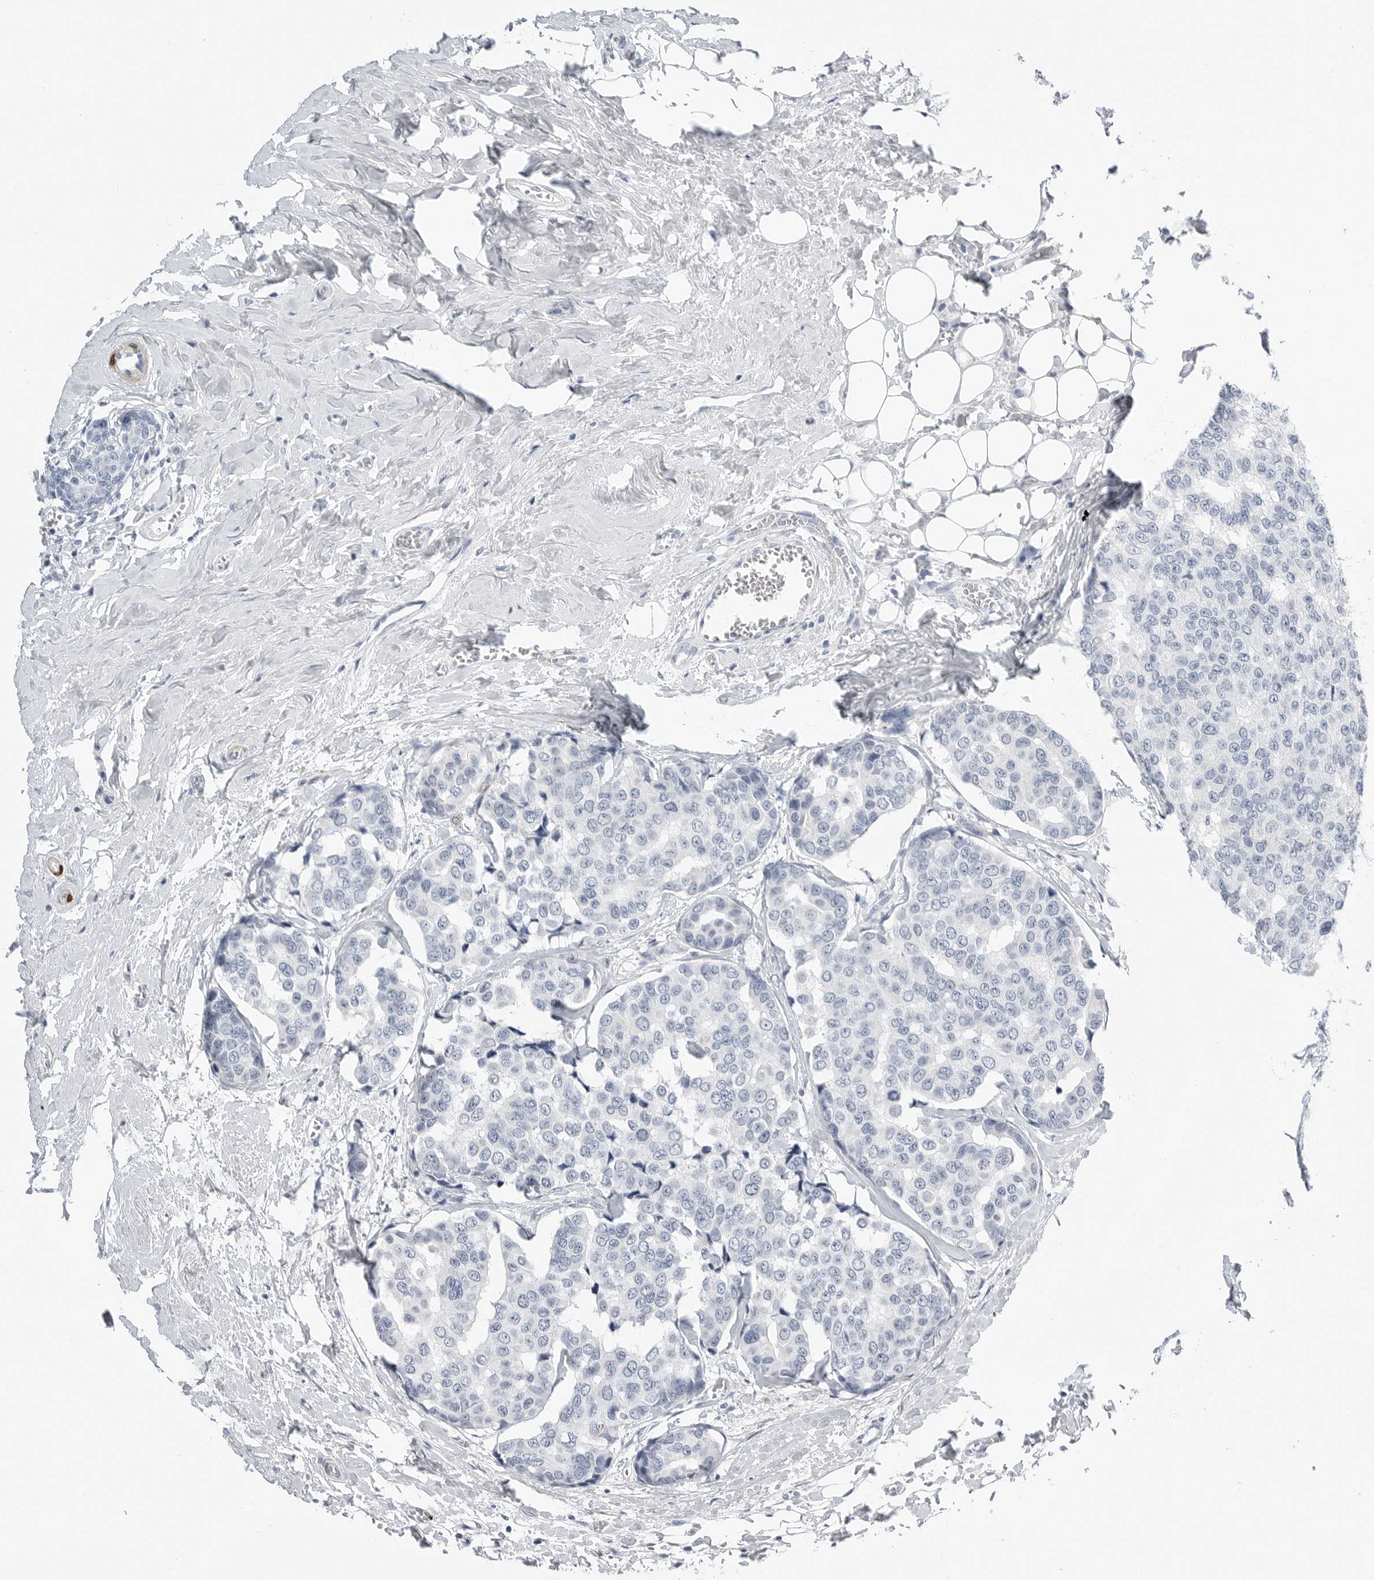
{"staining": {"intensity": "negative", "quantity": "none", "location": "none"}, "tissue": "breast cancer", "cell_type": "Tumor cells", "image_type": "cancer", "snomed": [{"axis": "morphology", "description": "Normal tissue, NOS"}, {"axis": "morphology", "description": "Duct carcinoma"}, {"axis": "topography", "description": "Breast"}], "caption": "Photomicrograph shows no protein expression in tumor cells of breast cancer (intraductal carcinoma) tissue. (DAB immunohistochemistry (IHC), high magnification).", "gene": "PLN", "patient": {"sex": "female", "age": 43}}